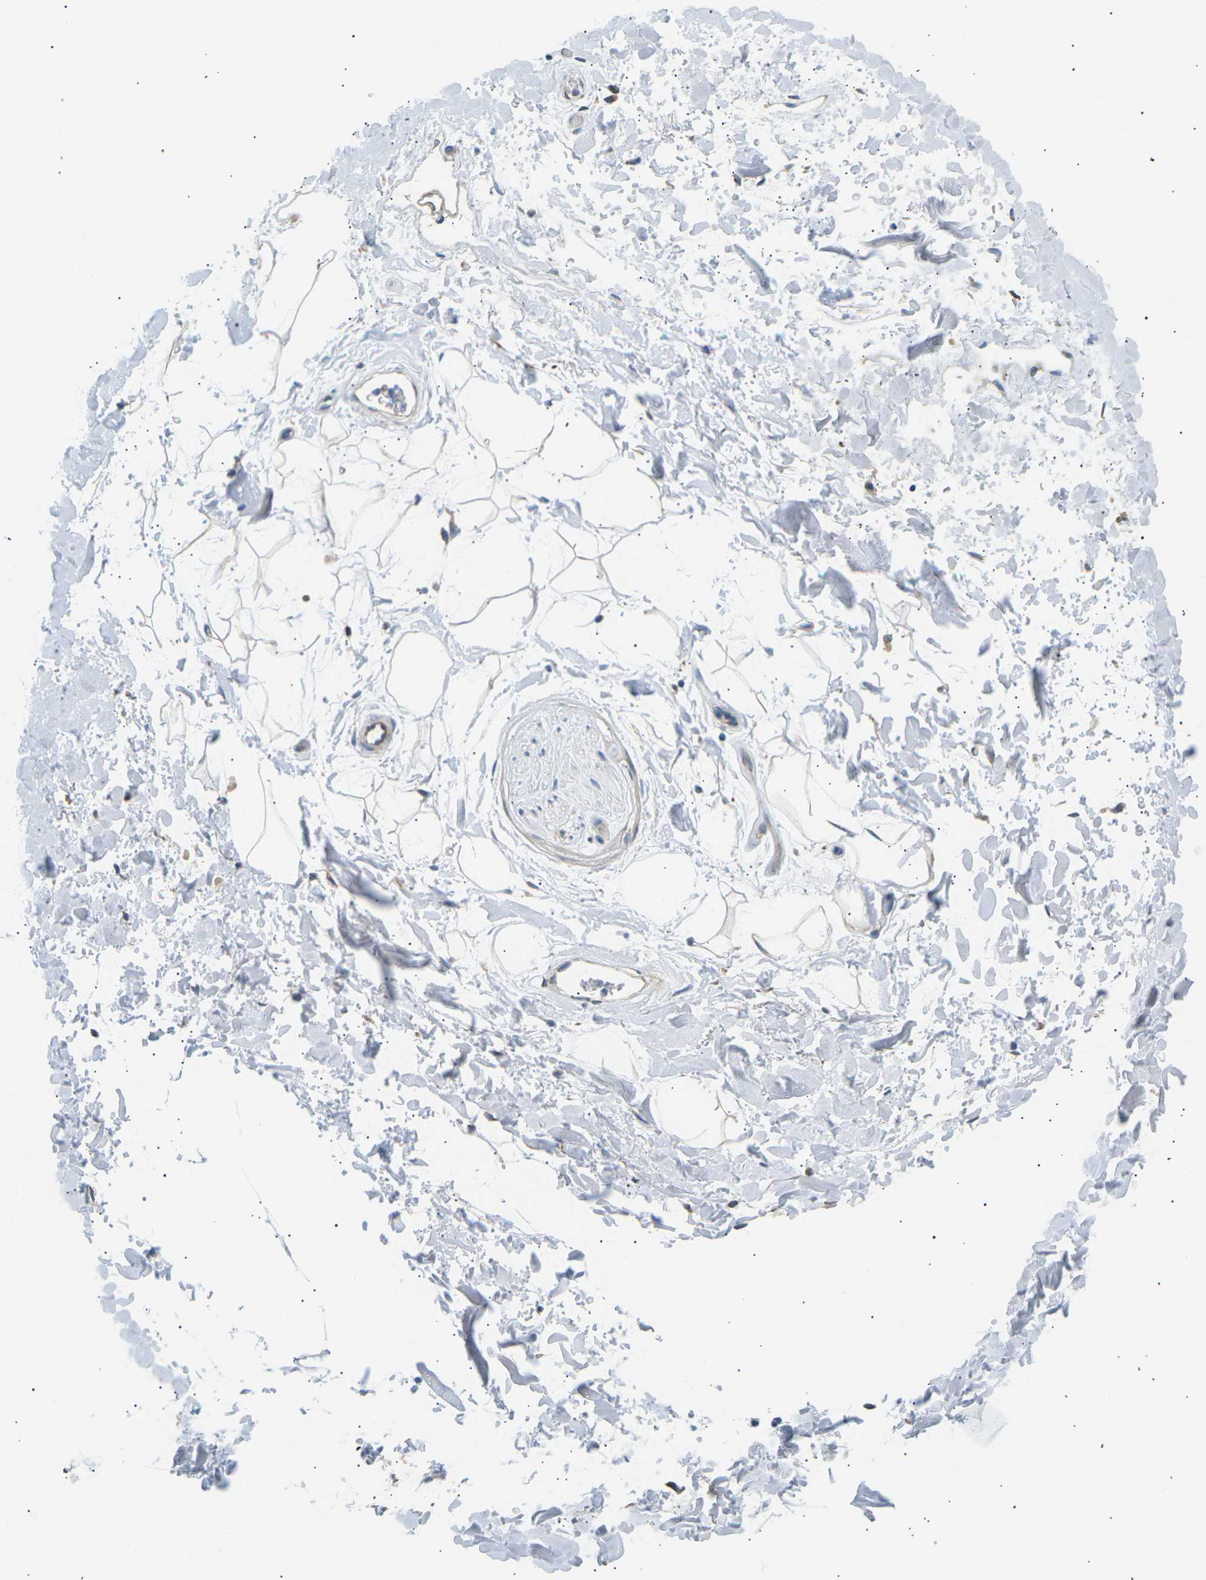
{"staining": {"intensity": "negative", "quantity": "none", "location": "none"}, "tissue": "adipose tissue", "cell_type": "Adipocytes", "image_type": "normal", "snomed": [{"axis": "morphology", "description": "Normal tissue, NOS"}, {"axis": "topography", "description": "Soft tissue"}], "caption": "Protein analysis of normal adipose tissue exhibits no significant staining in adipocytes.", "gene": "TBC1D8", "patient": {"sex": "male", "age": 72}}